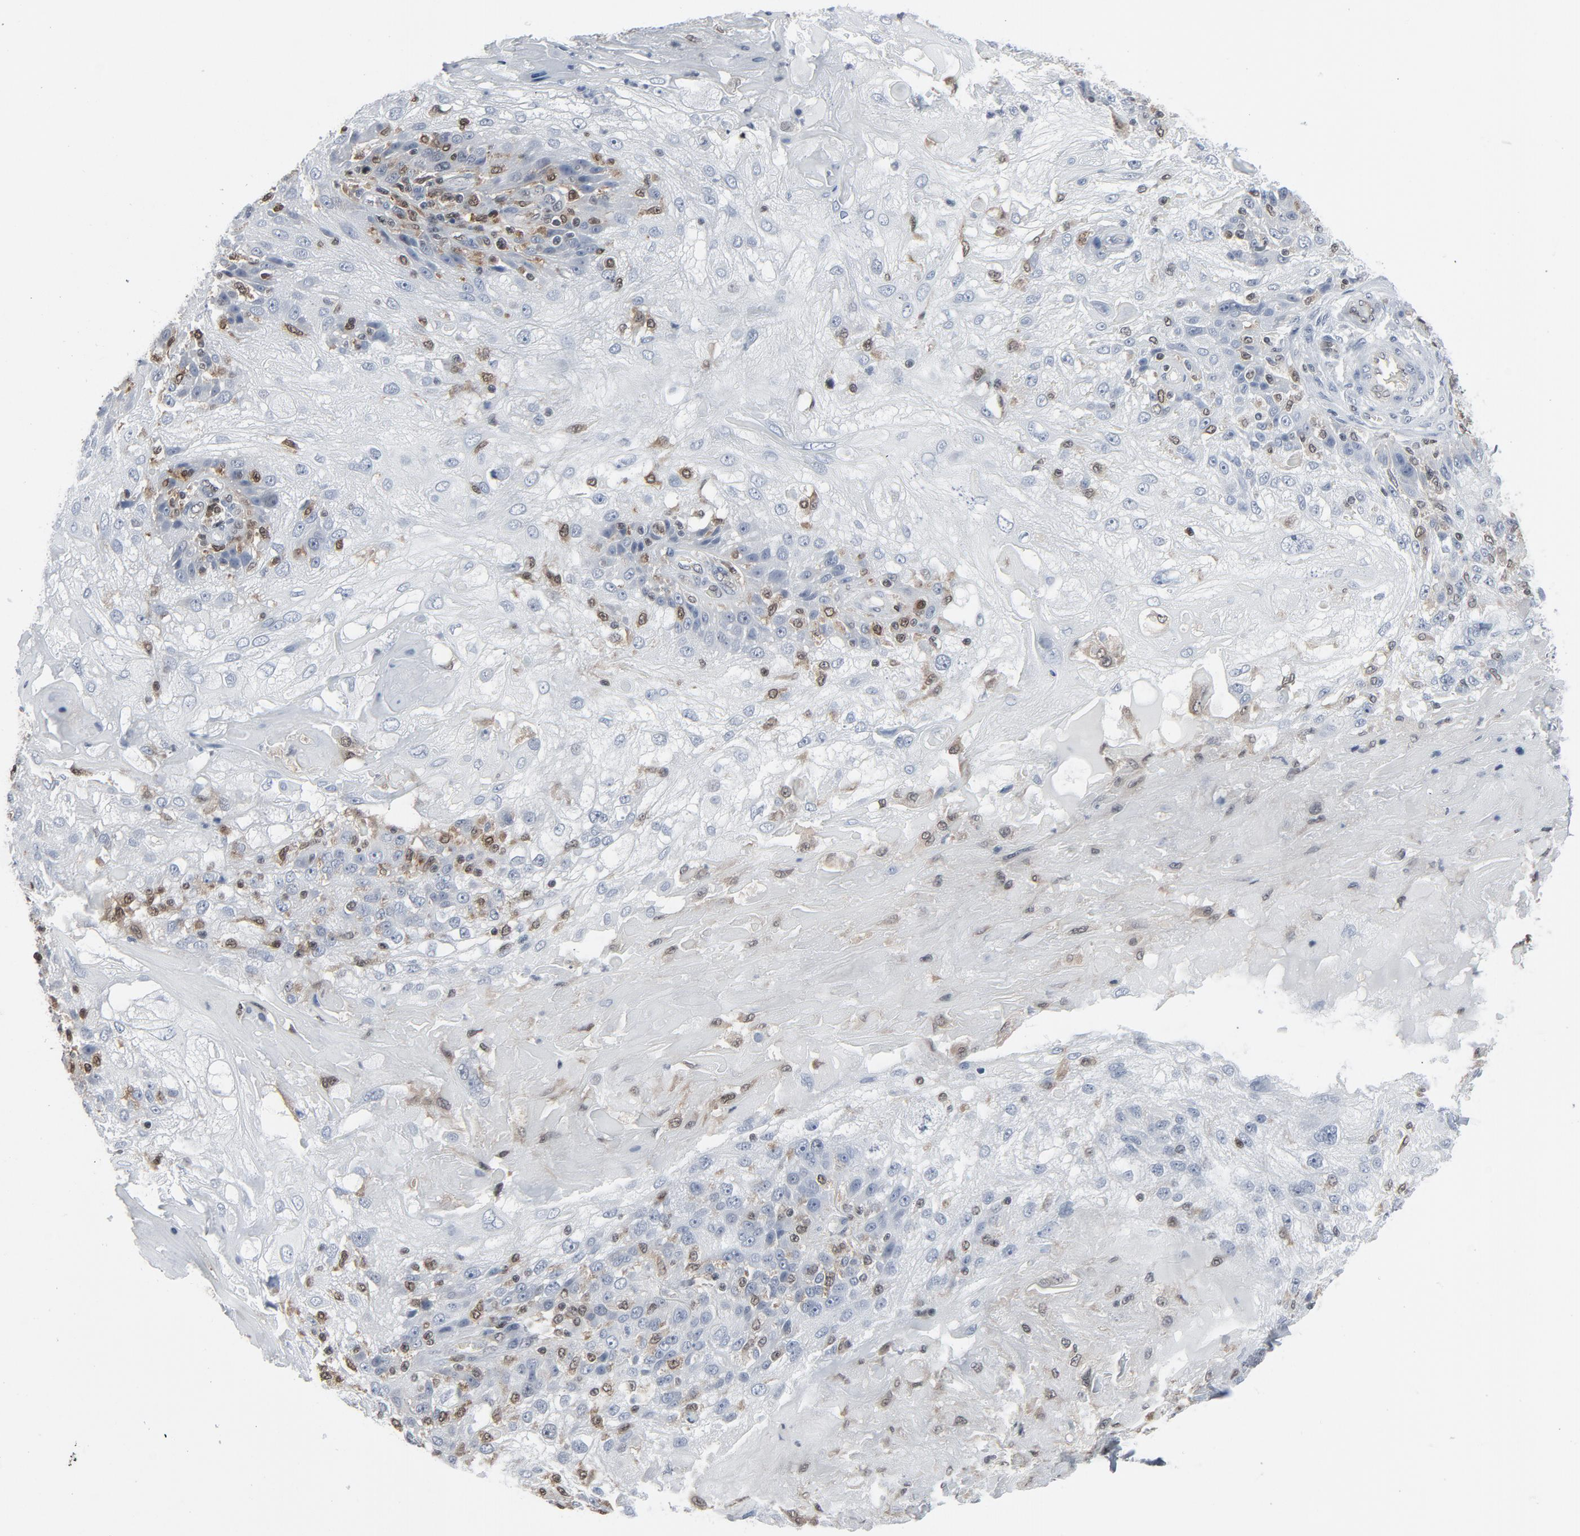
{"staining": {"intensity": "negative", "quantity": "none", "location": "none"}, "tissue": "skin cancer", "cell_type": "Tumor cells", "image_type": "cancer", "snomed": [{"axis": "morphology", "description": "Normal tissue, NOS"}, {"axis": "morphology", "description": "Squamous cell carcinoma, NOS"}, {"axis": "topography", "description": "Skin"}], "caption": "This is a histopathology image of immunohistochemistry staining of skin cancer, which shows no positivity in tumor cells.", "gene": "STAT5A", "patient": {"sex": "female", "age": 83}}